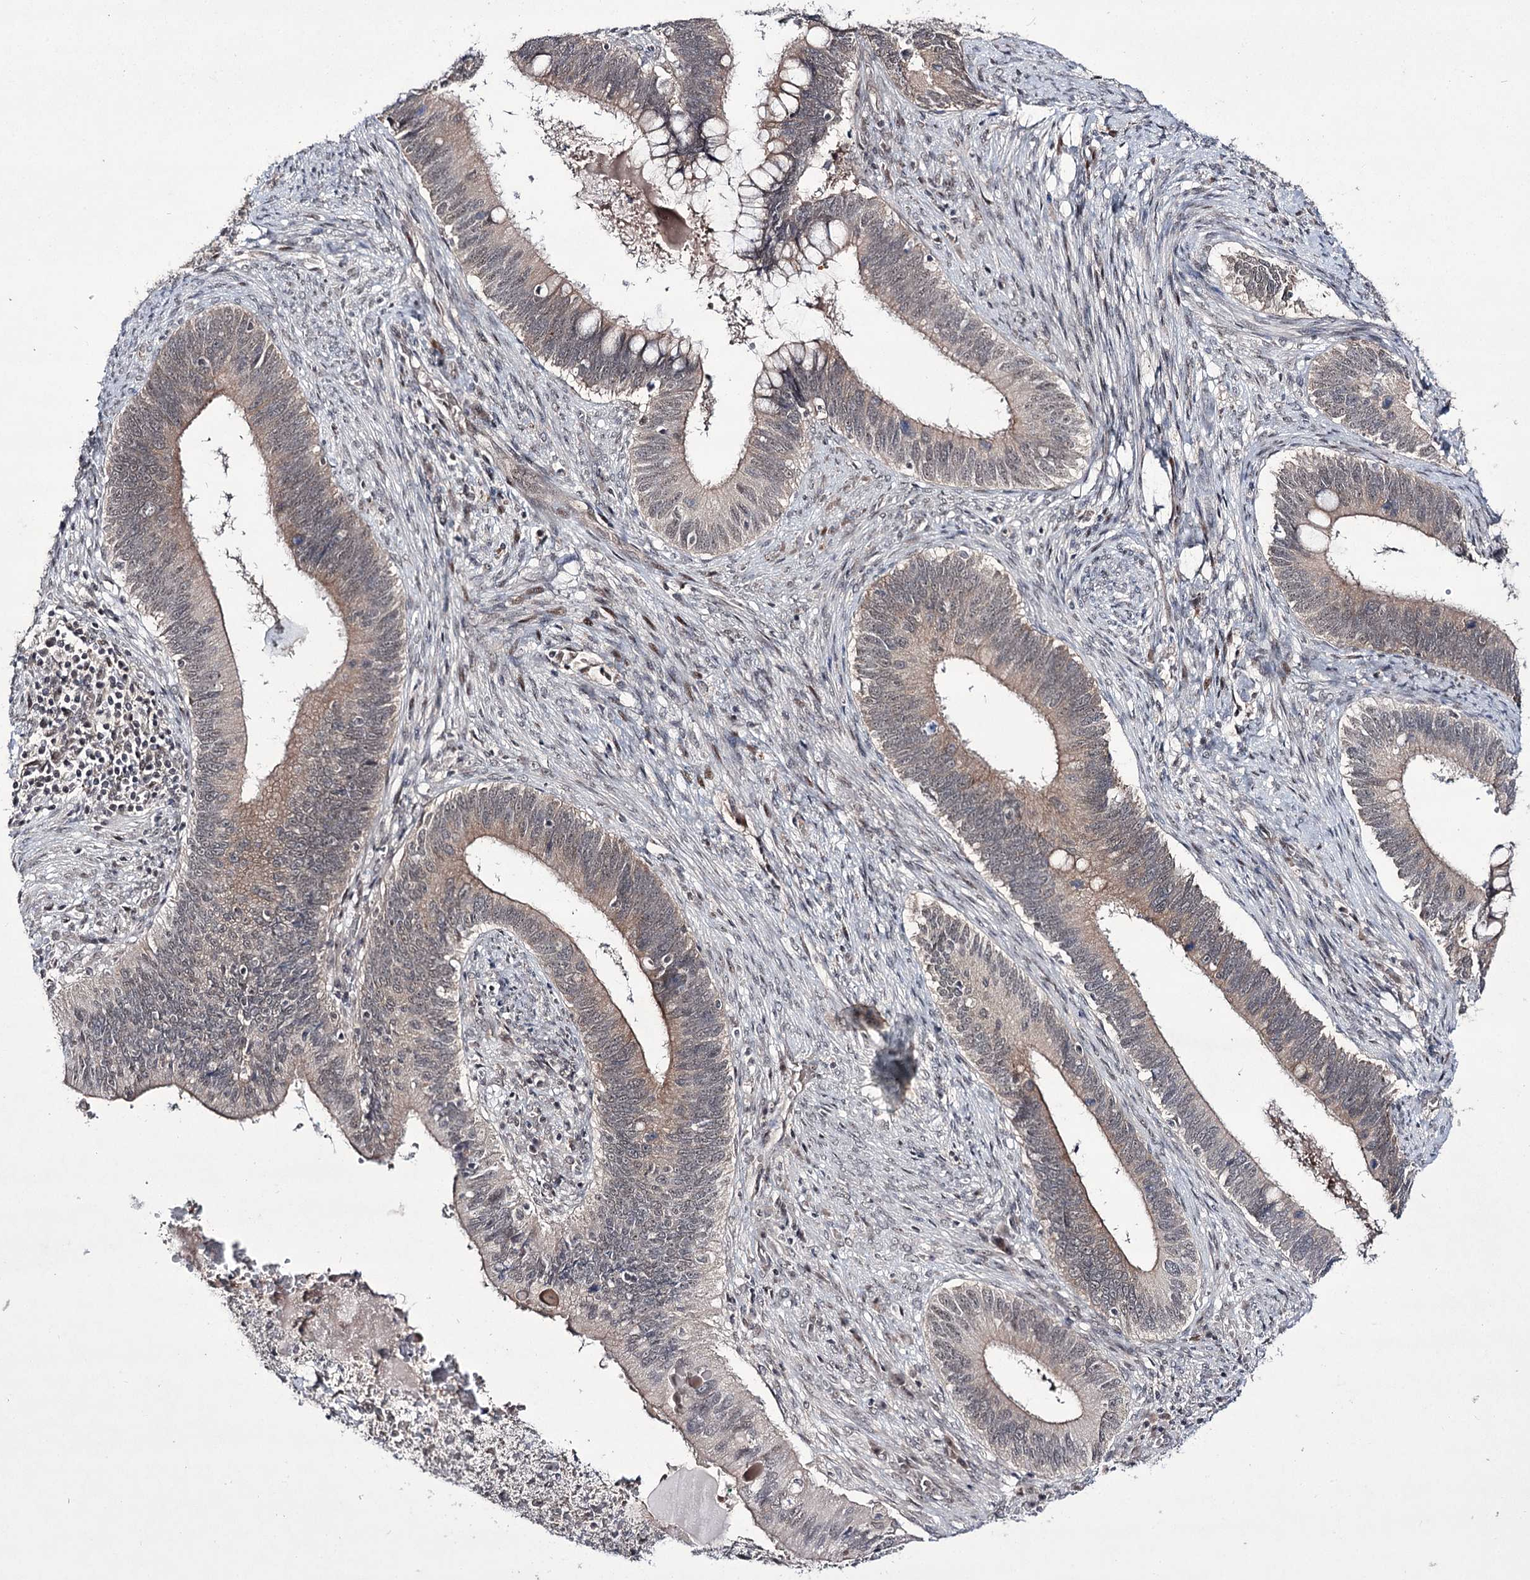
{"staining": {"intensity": "moderate", "quantity": "25%-75%", "location": "cytoplasmic/membranous,nuclear"}, "tissue": "cervical cancer", "cell_type": "Tumor cells", "image_type": "cancer", "snomed": [{"axis": "morphology", "description": "Adenocarcinoma, NOS"}, {"axis": "topography", "description": "Cervix"}], "caption": "Immunohistochemistry (IHC) of adenocarcinoma (cervical) displays medium levels of moderate cytoplasmic/membranous and nuclear expression in about 25%-75% of tumor cells.", "gene": "HOXC11", "patient": {"sex": "female", "age": 42}}